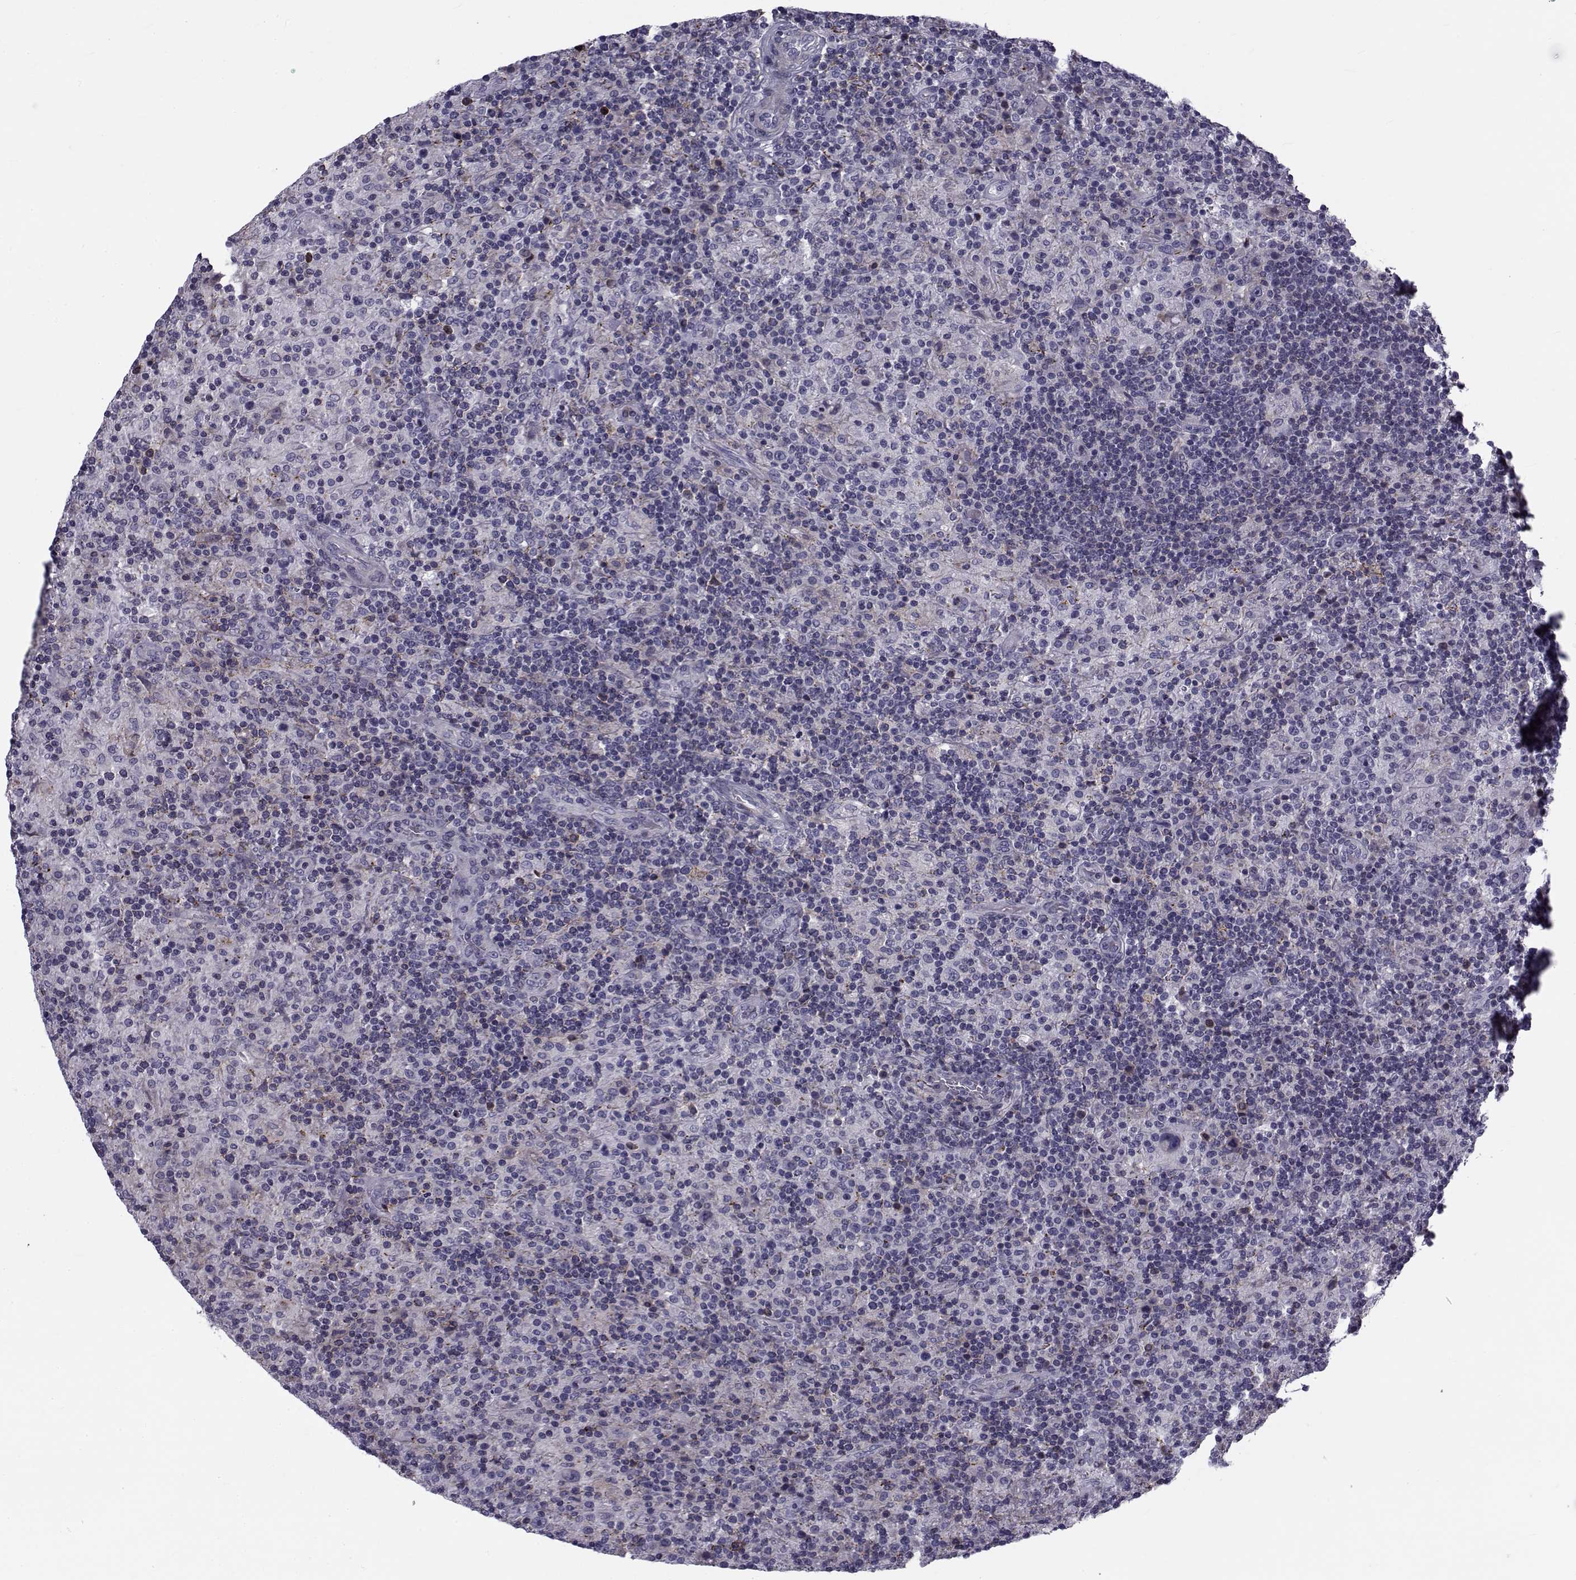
{"staining": {"intensity": "negative", "quantity": "none", "location": "none"}, "tissue": "lymphoma", "cell_type": "Tumor cells", "image_type": "cancer", "snomed": [{"axis": "morphology", "description": "Hodgkin's disease, NOS"}, {"axis": "topography", "description": "Lymph node"}], "caption": "Image shows no protein expression in tumor cells of lymphoma tissue.", "gene": "LRRC27", "patient": {"sex": "male", "age": 70}}